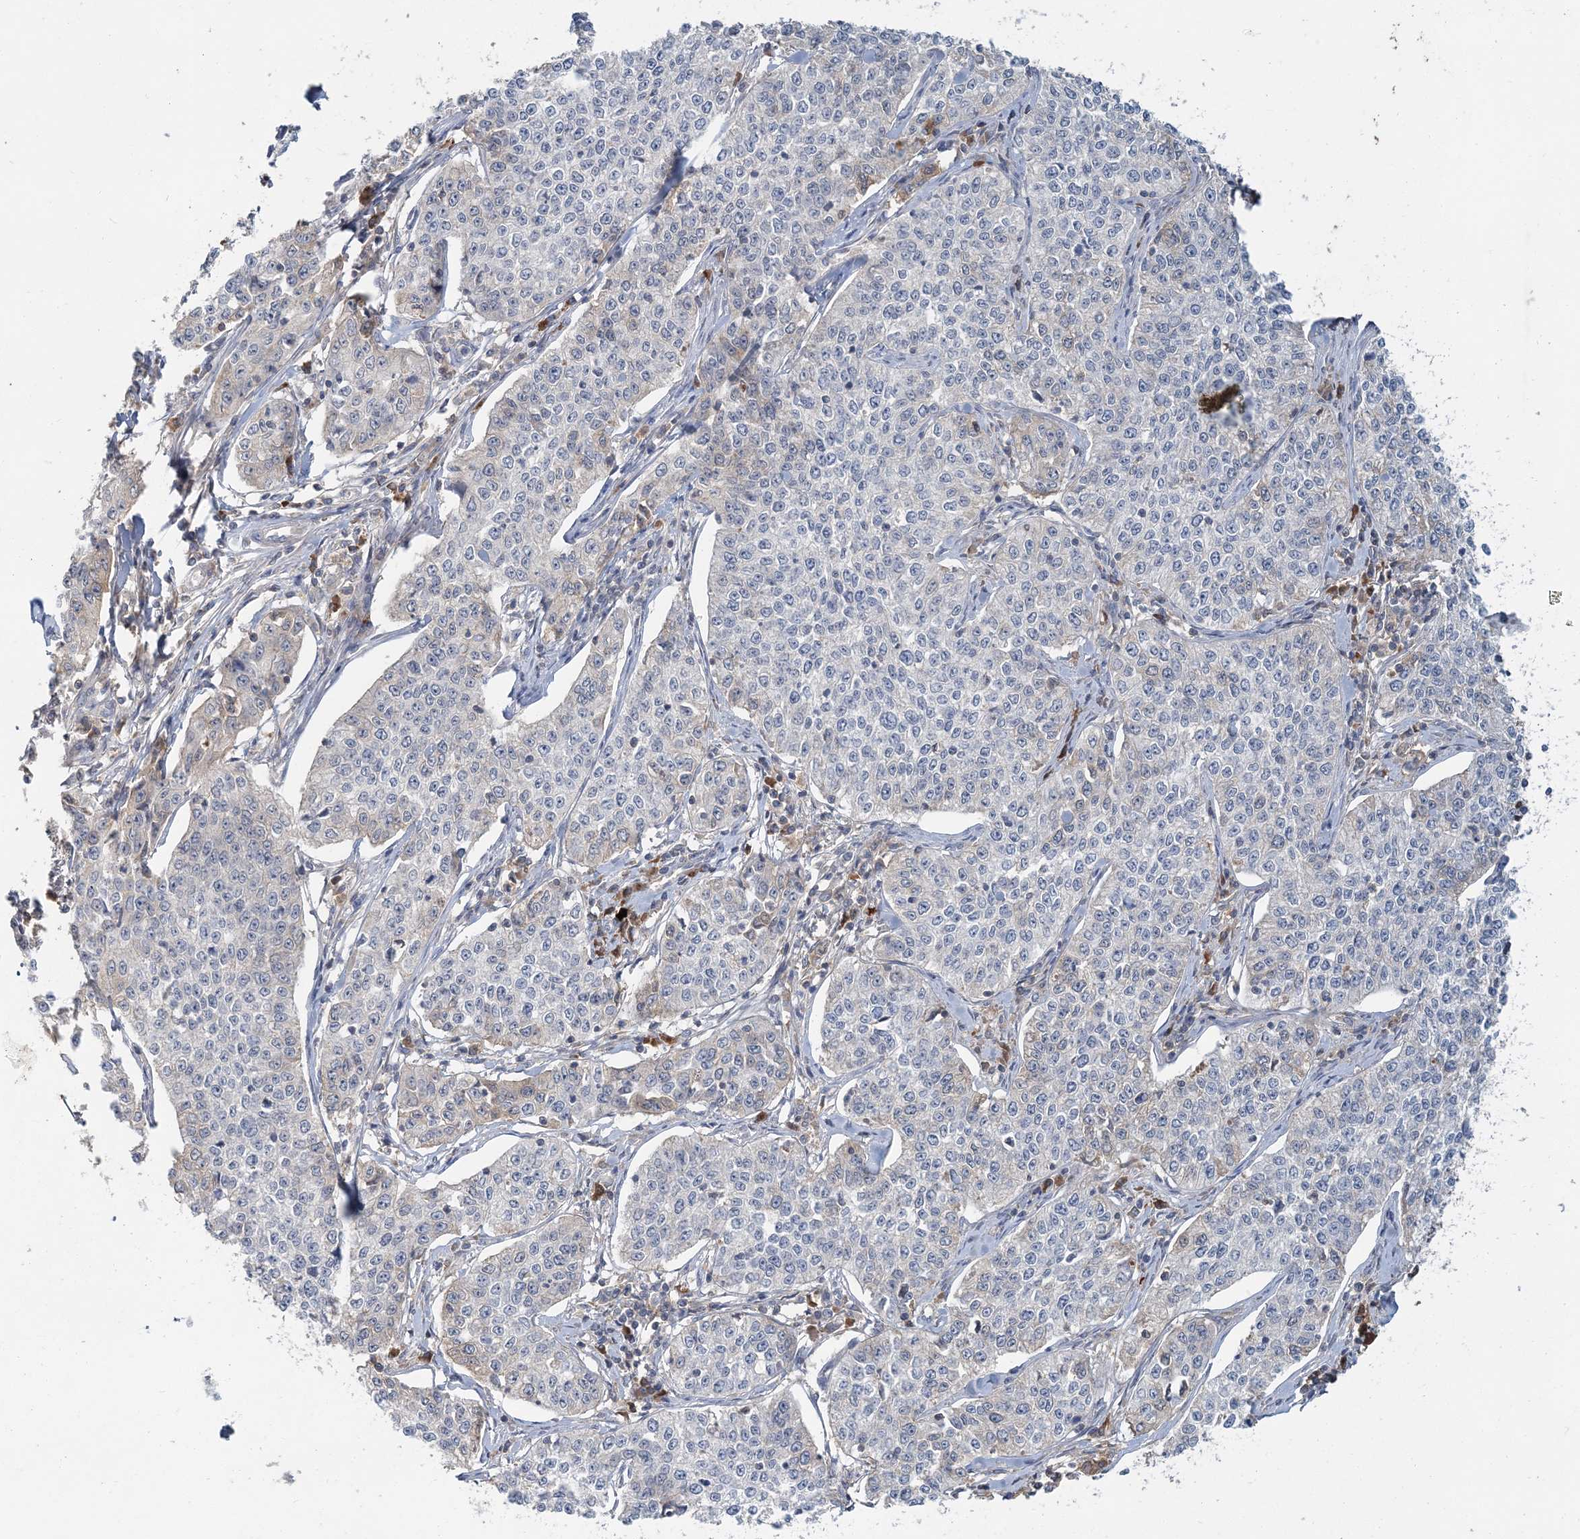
{"staining": {"intensity": "negative", "quantity": "none", "location": "none"}, "tissue": "cervical cancer", "cell_type": "Tumor cells", "image_type": "cancer", "snomed": [{"axis": "morphology", "description": "Squamous cell carcinoma, NOS"}, {"axis": "topography", "description": "Cervix"}], "caption": "Tumor cells are negative for brown protein staining in cervical cancer.", "gene": "RNF25", "patient": {"sex": "female", "age": 35}}